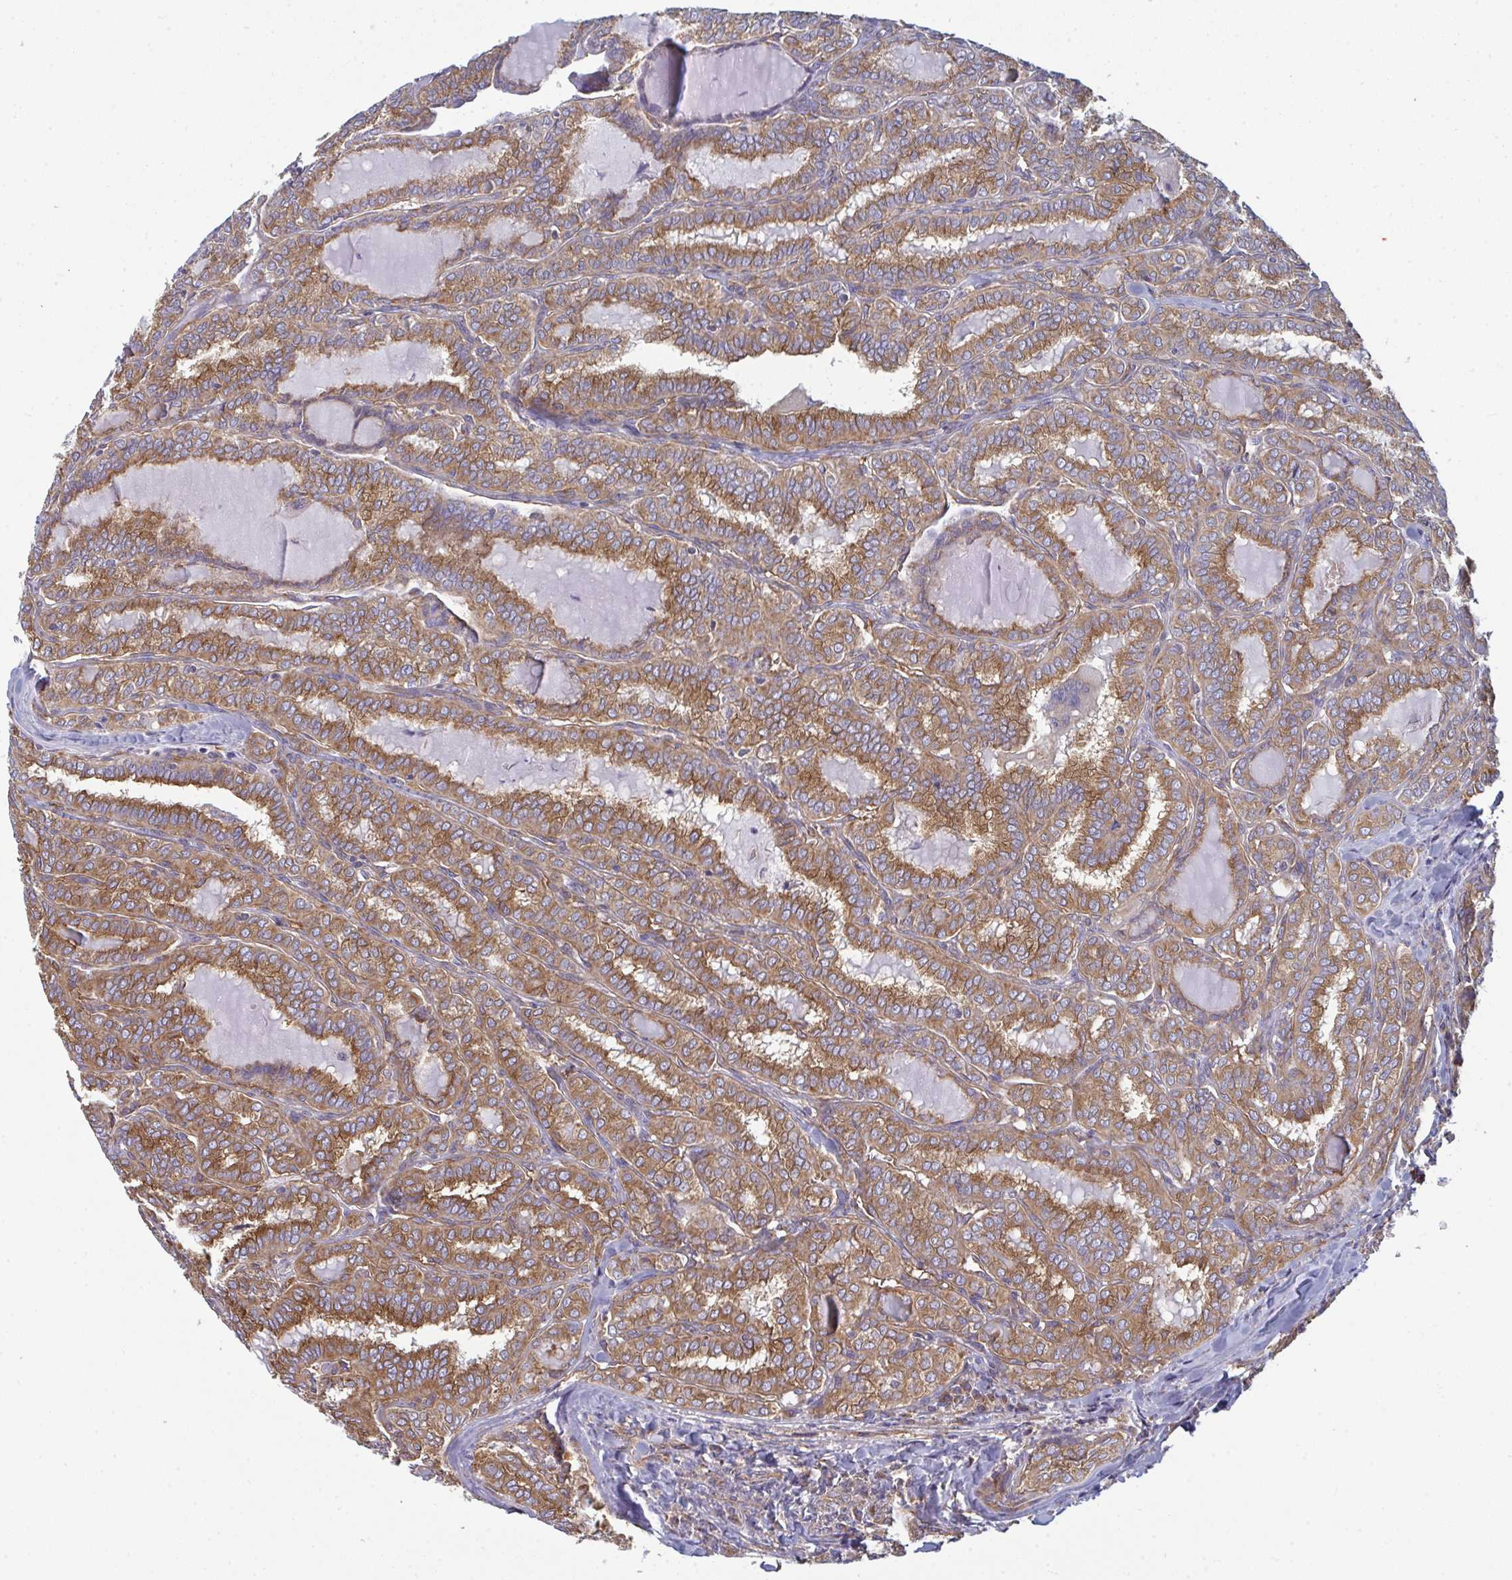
{"staining": {"intensity": "moderate", "quantity": ">75%", "location": "cytoplasmic/membranous"}, "tissue": "thyroid cancer", "cell_type": "Tumor cells", "image_type": "cancer", "snomed": [{"axis": "morphology", "description": "Papillary adenocarcinoma, NOS"}, {"axis": "topography", "description": "Thyroid gland"}], "caption": "Human papillary adenocarcinoma (thyroid) stained for a protein (brown) displays moderate cytoplasmic/membranous positive positivity in approximately >75% of tumor cells.", "gene": "DYNC1I2", "patient": {"sex": "female", "age": 30}}